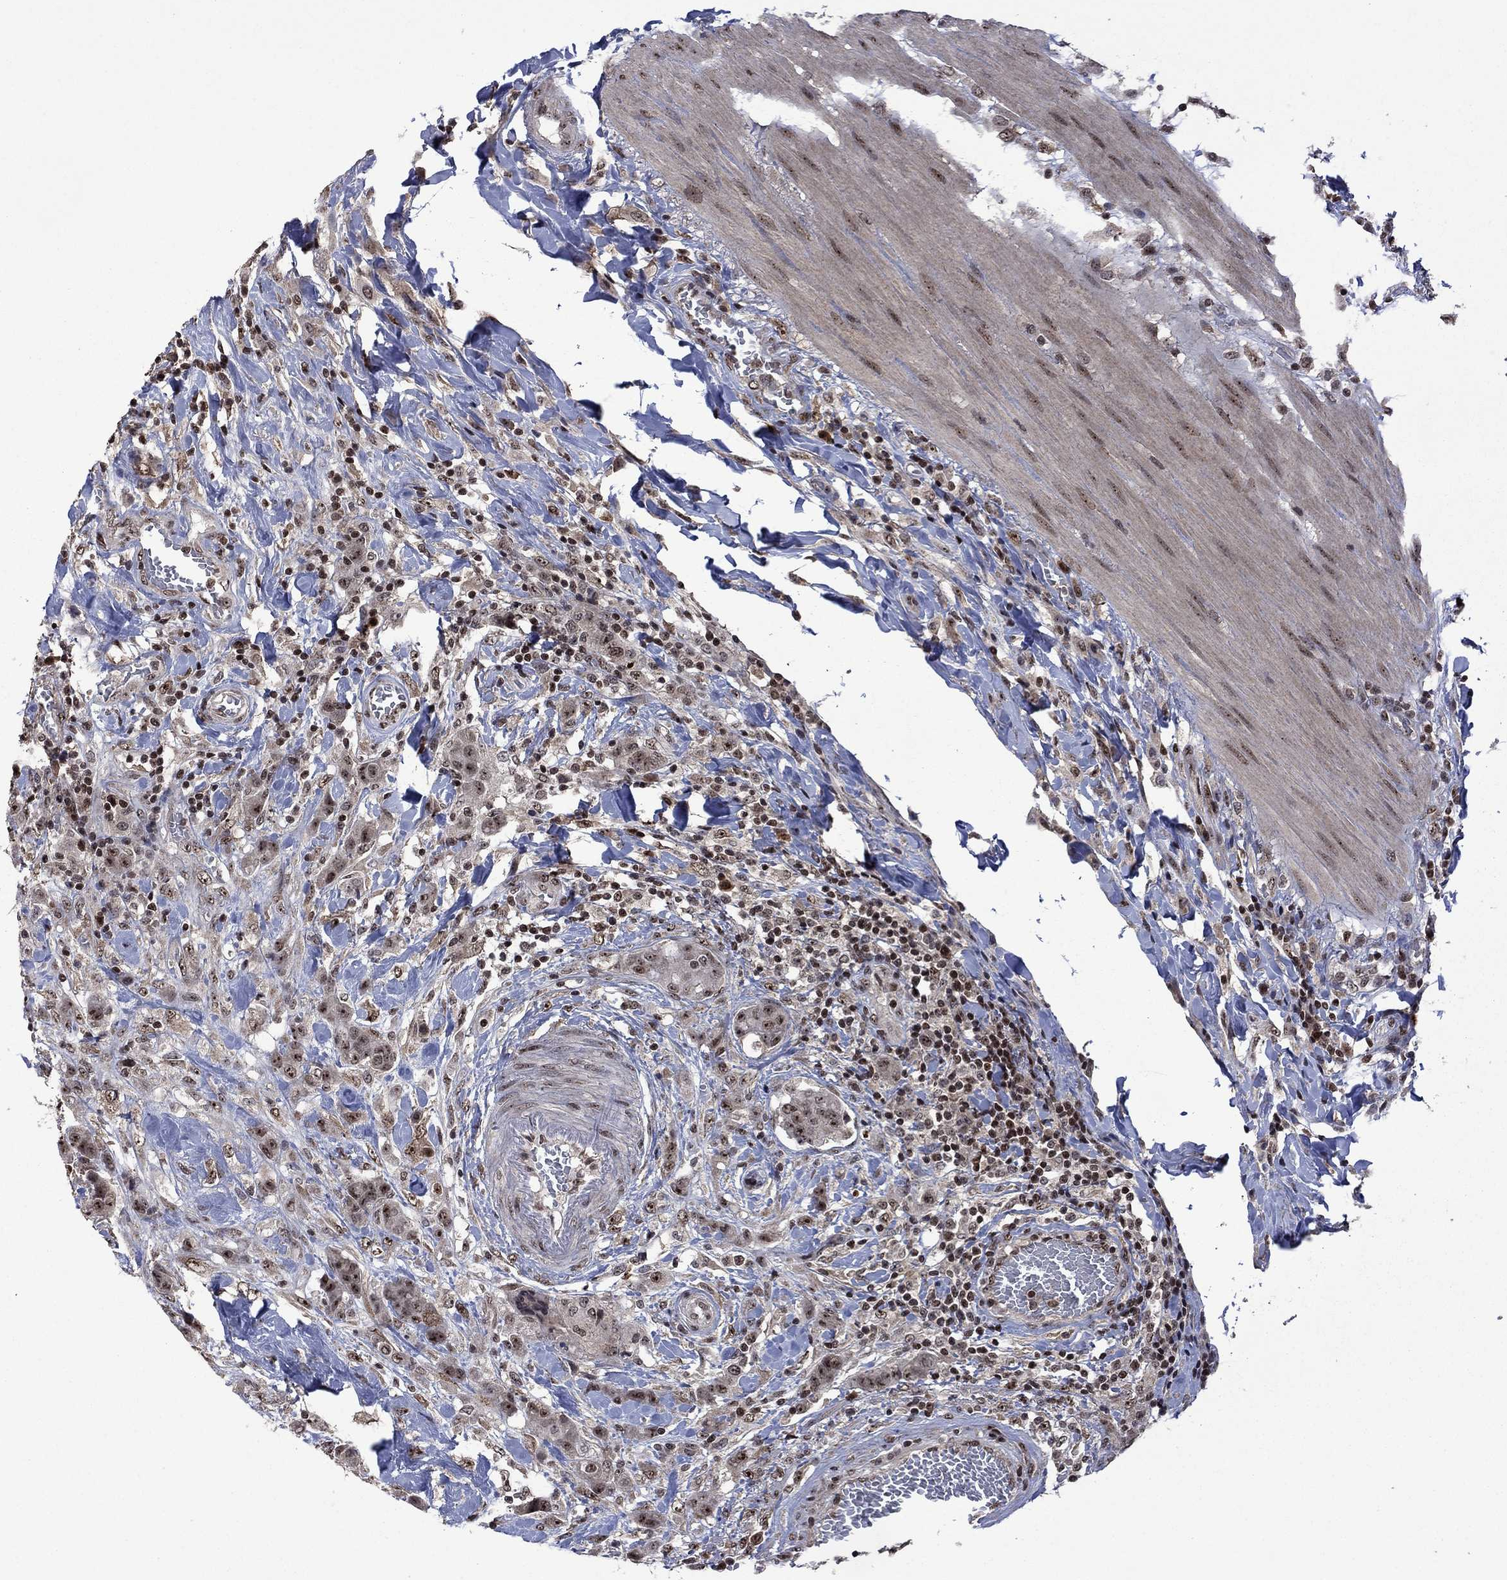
{"staining": {"intensity": "moderate", "quantity": "25%-75%", "location": "nuclear"}, "tissue": "colorectal cancer", "cell_type": "Tumor cells", "image_type": "cancer", "snomed": [{"axis": "morphology", "description": "Adenocarcinoma, NOS"}, {"axis": "topography", "description": "Colon"}], "caption": "Protein staining by immunohistochemistry exhibits moderate nuclear expression in approximately 25%-75% of tumor cells in colorectal cancer (adenocarcinoma).", "gene": "FBL", "patient": {"sex": "female", "age": 48}}